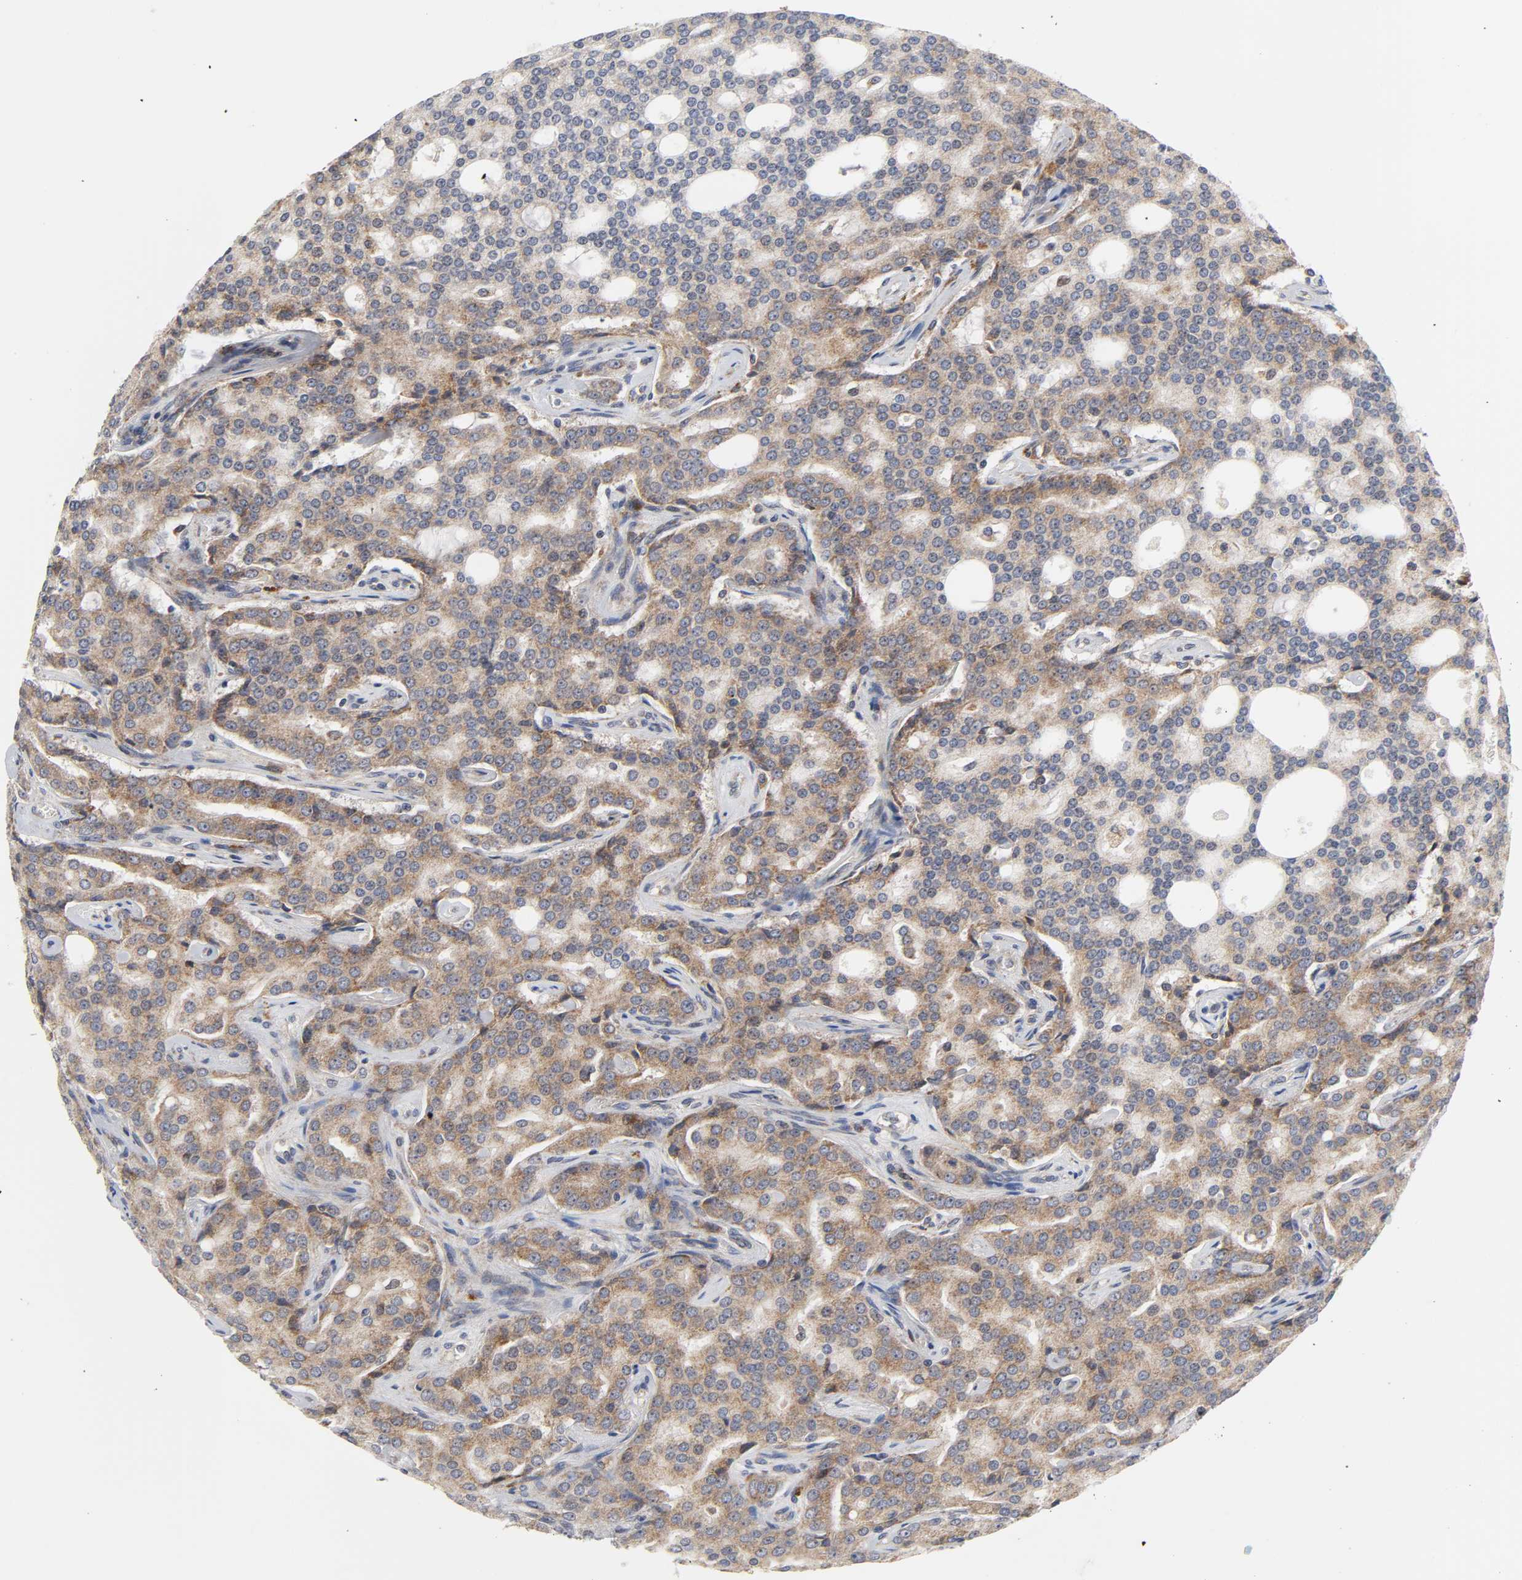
{"staining": {"intensity": "moderate", "quantity": ">75%", "location": "cytoplasmic/membranous"}, "tissue": "prostate cancer", "cell_type": "Tumor cells", "image_type": "cancer", "snomed": [{"axis": "morphology", "description": "Adenocarcinoma, High grade"}, {"axis": "topography", "description": "Prostate"}], "caption": "Moderate cytoplasmic/membranous positivity for a protein is seen in approximately >75% of tumor cells of adenocarcinoma (high-grade) (prostate) using IHC.", "gene": "BAX", "patient": {"sex": "male", "age": 72}}